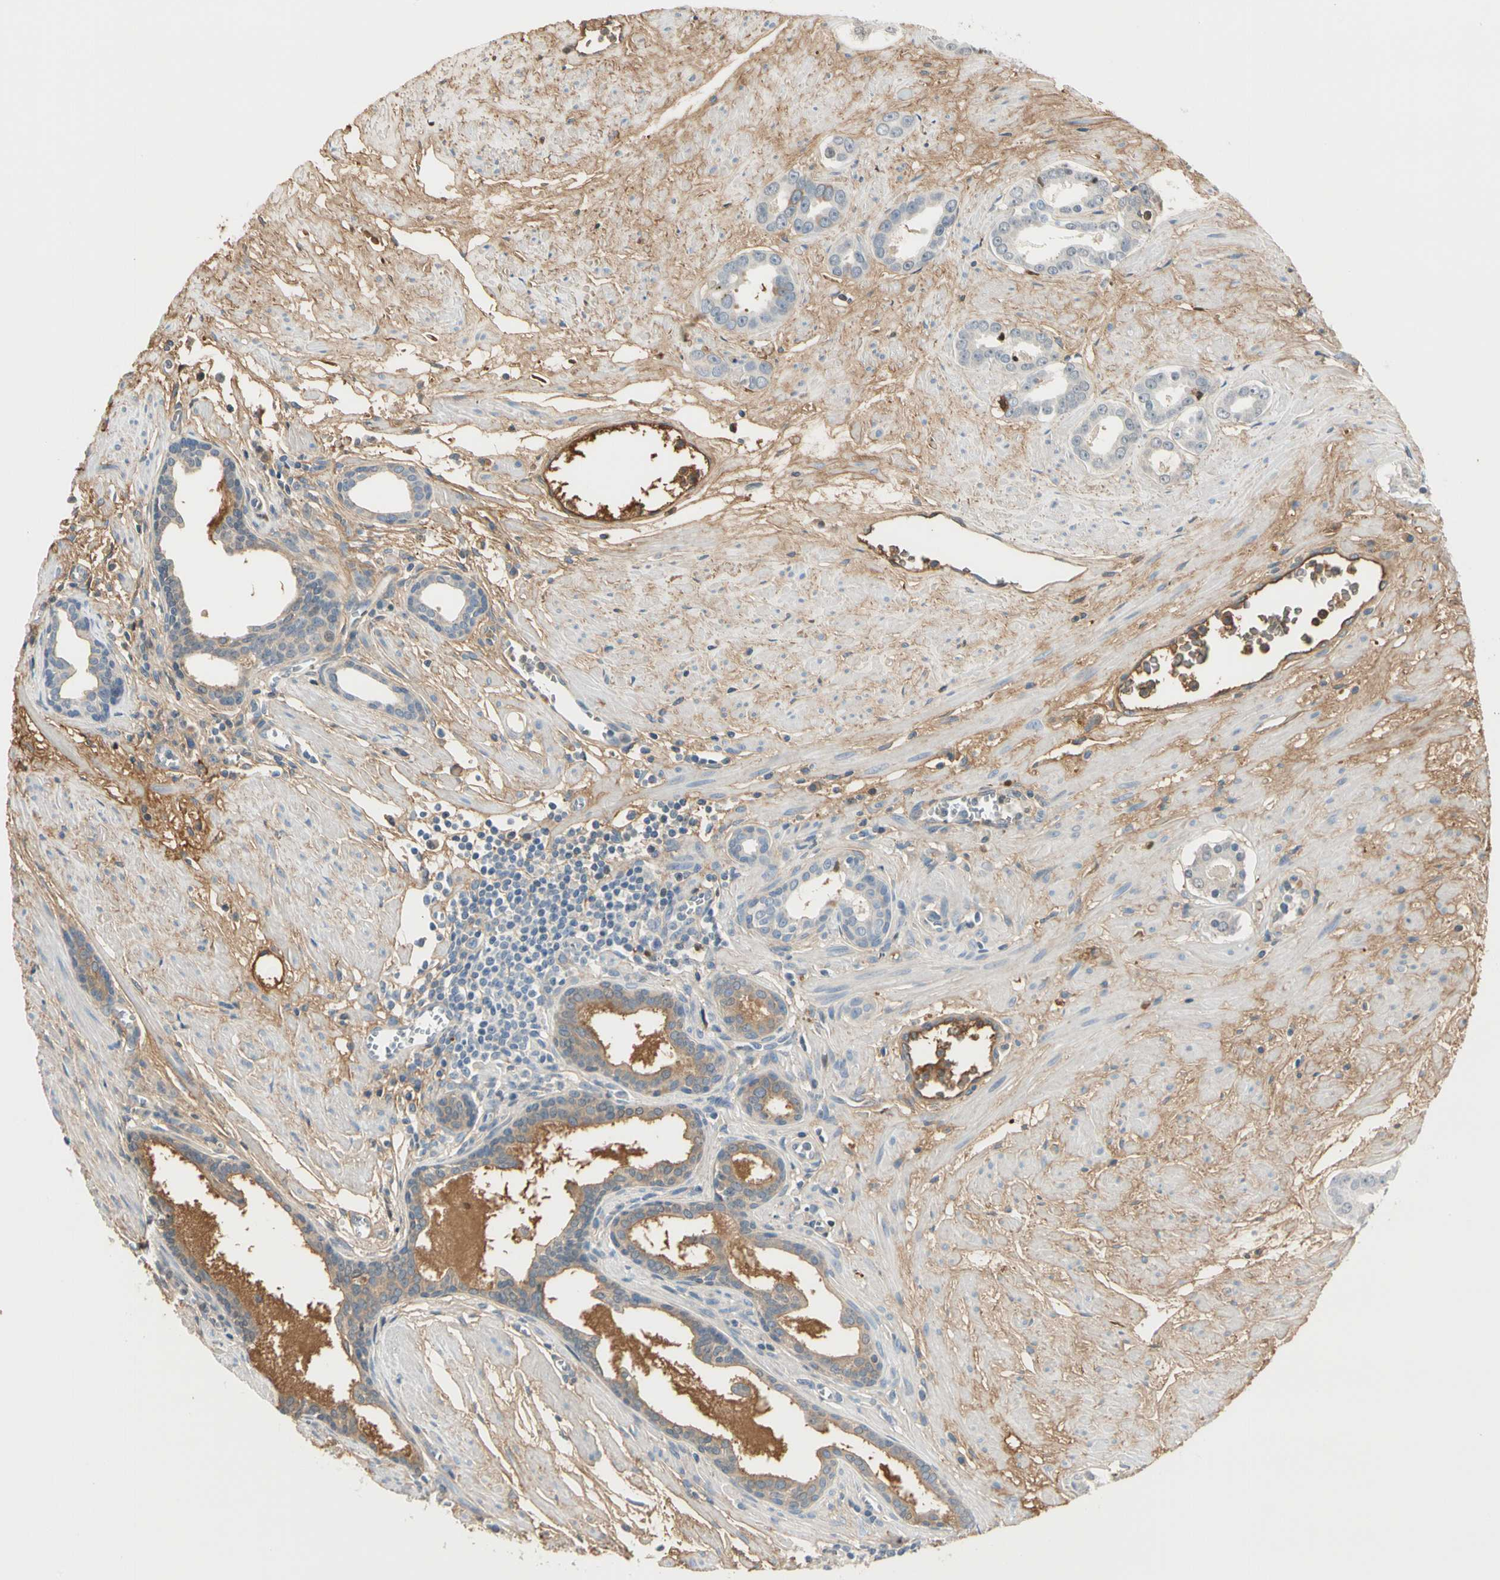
{"staining": {"intensity": "moderate", "quantity": "<25%", "location": "cytoplasmic/membranous"}, "tissue": "prostate cancer", "cell_type": "Tumor cells", "image_type": "cancer", "snomed": [{"axis": "morphology", "description": "Adenocarcinoma, Low grade"}, {"axis": "topography", "description": "Prostate"}], "caption": "Prostate cancer (low-grade adenocarcinoma) stained with DAB immunohistochemistry (IHC) shows low levels of moderate cytoplasmic/membranous positivity in approximately <25% of tumor cells.", "gene": "LAMB3", "patient": {"sex": "male", "age": 57}}